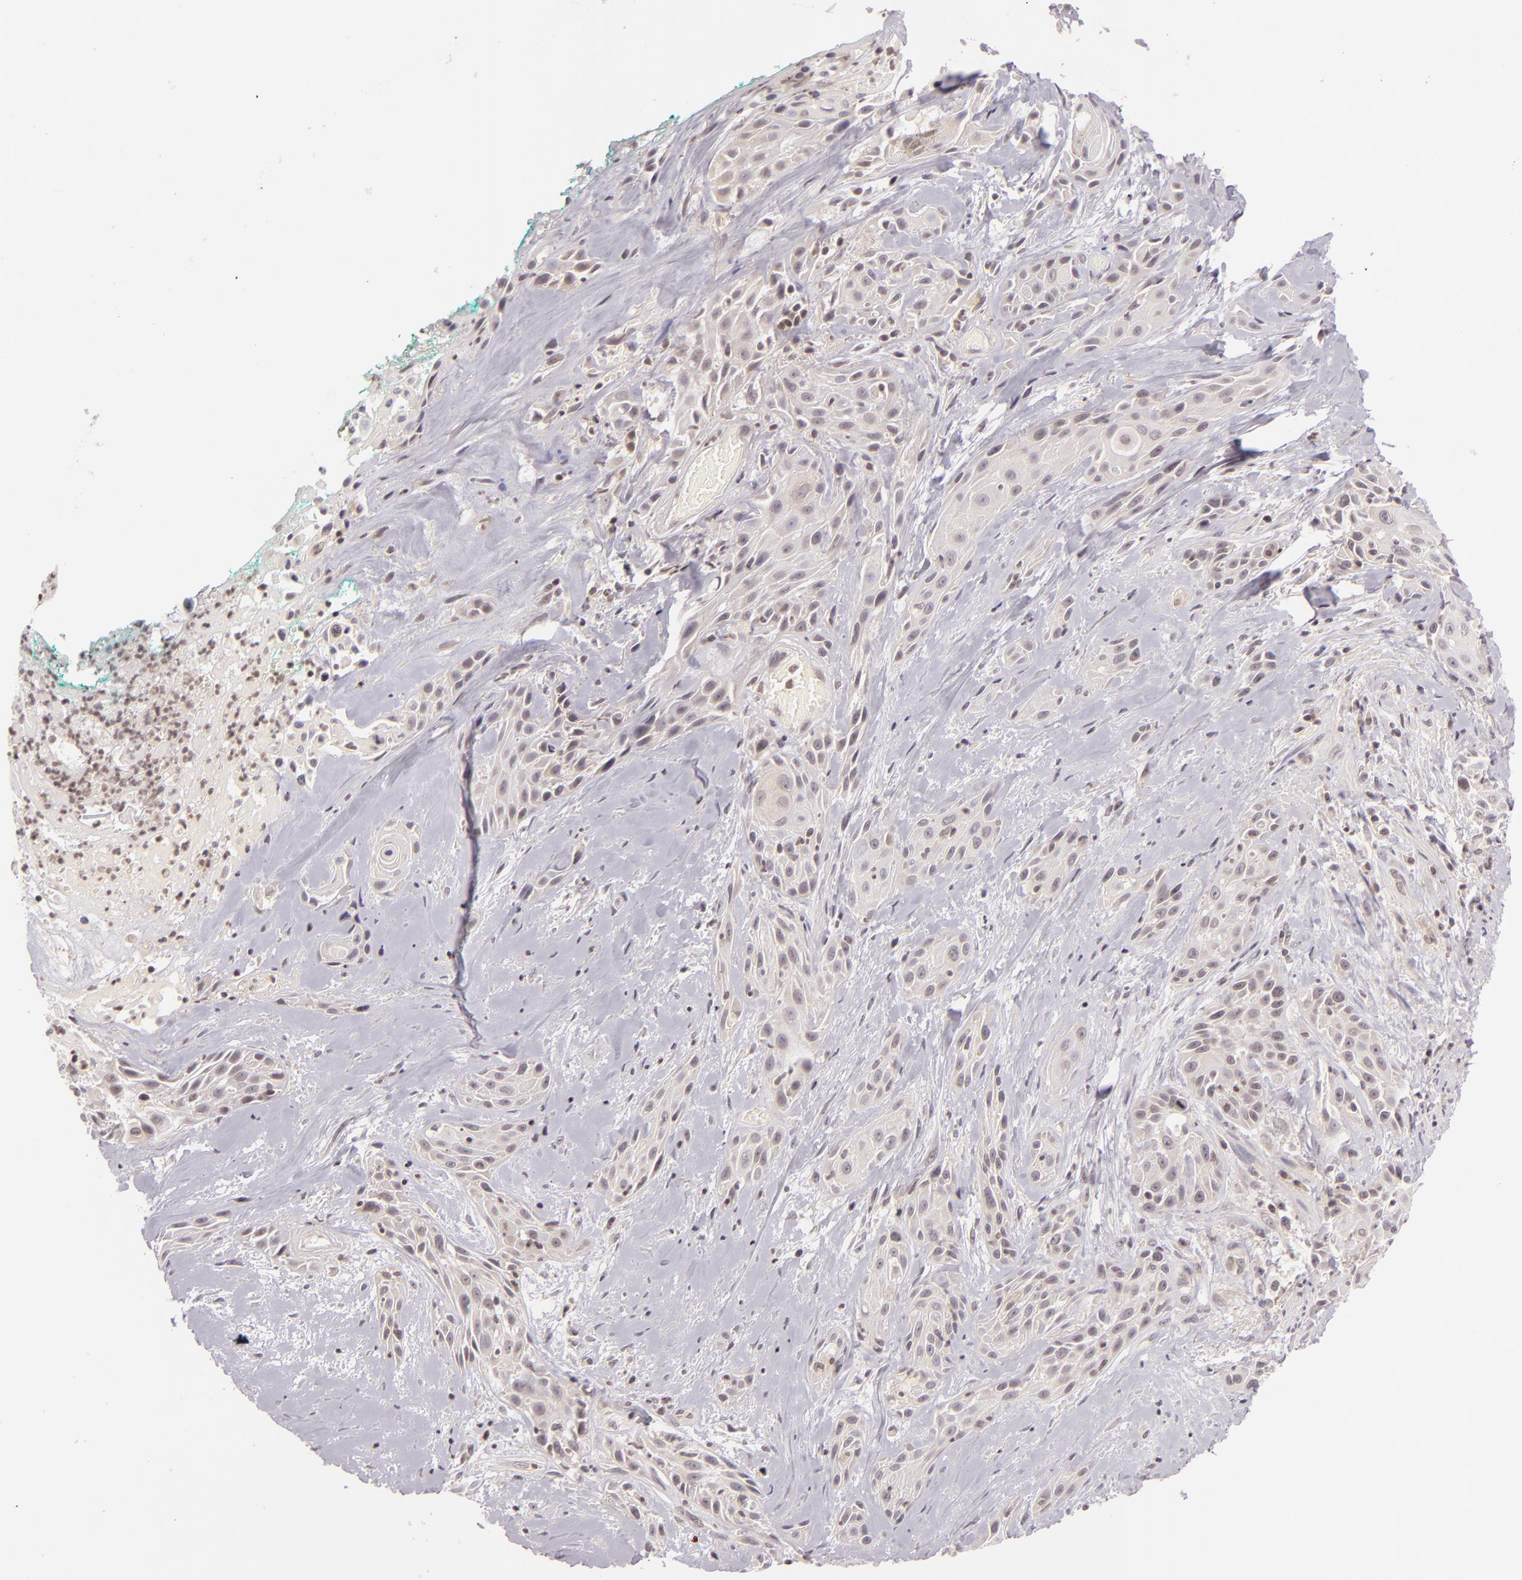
{"staining": {"intensity": "weak", "quantity": "<25%", "location": "cytoplasmic/membranous"}, "tissue": "skin cancer", "cell_type": "Tumor cells", "image_type": "cancer", "snomed": [{"axis": "morphology", "description": "Squamous cell carcinoma, NOS"}, {"axis": "topography", "description": "Skin"}, {"axis": "topography", "description": "Anal"}], "caption": "IHC photomicrograph of neoplastic tissue: skin cancer stained with DAB (3,3'-diaminobenzidine) reveals no significant protein positivity in tumor cells.", "gene": "CASP8", "patient": {"sex": "male", "age": 64}}